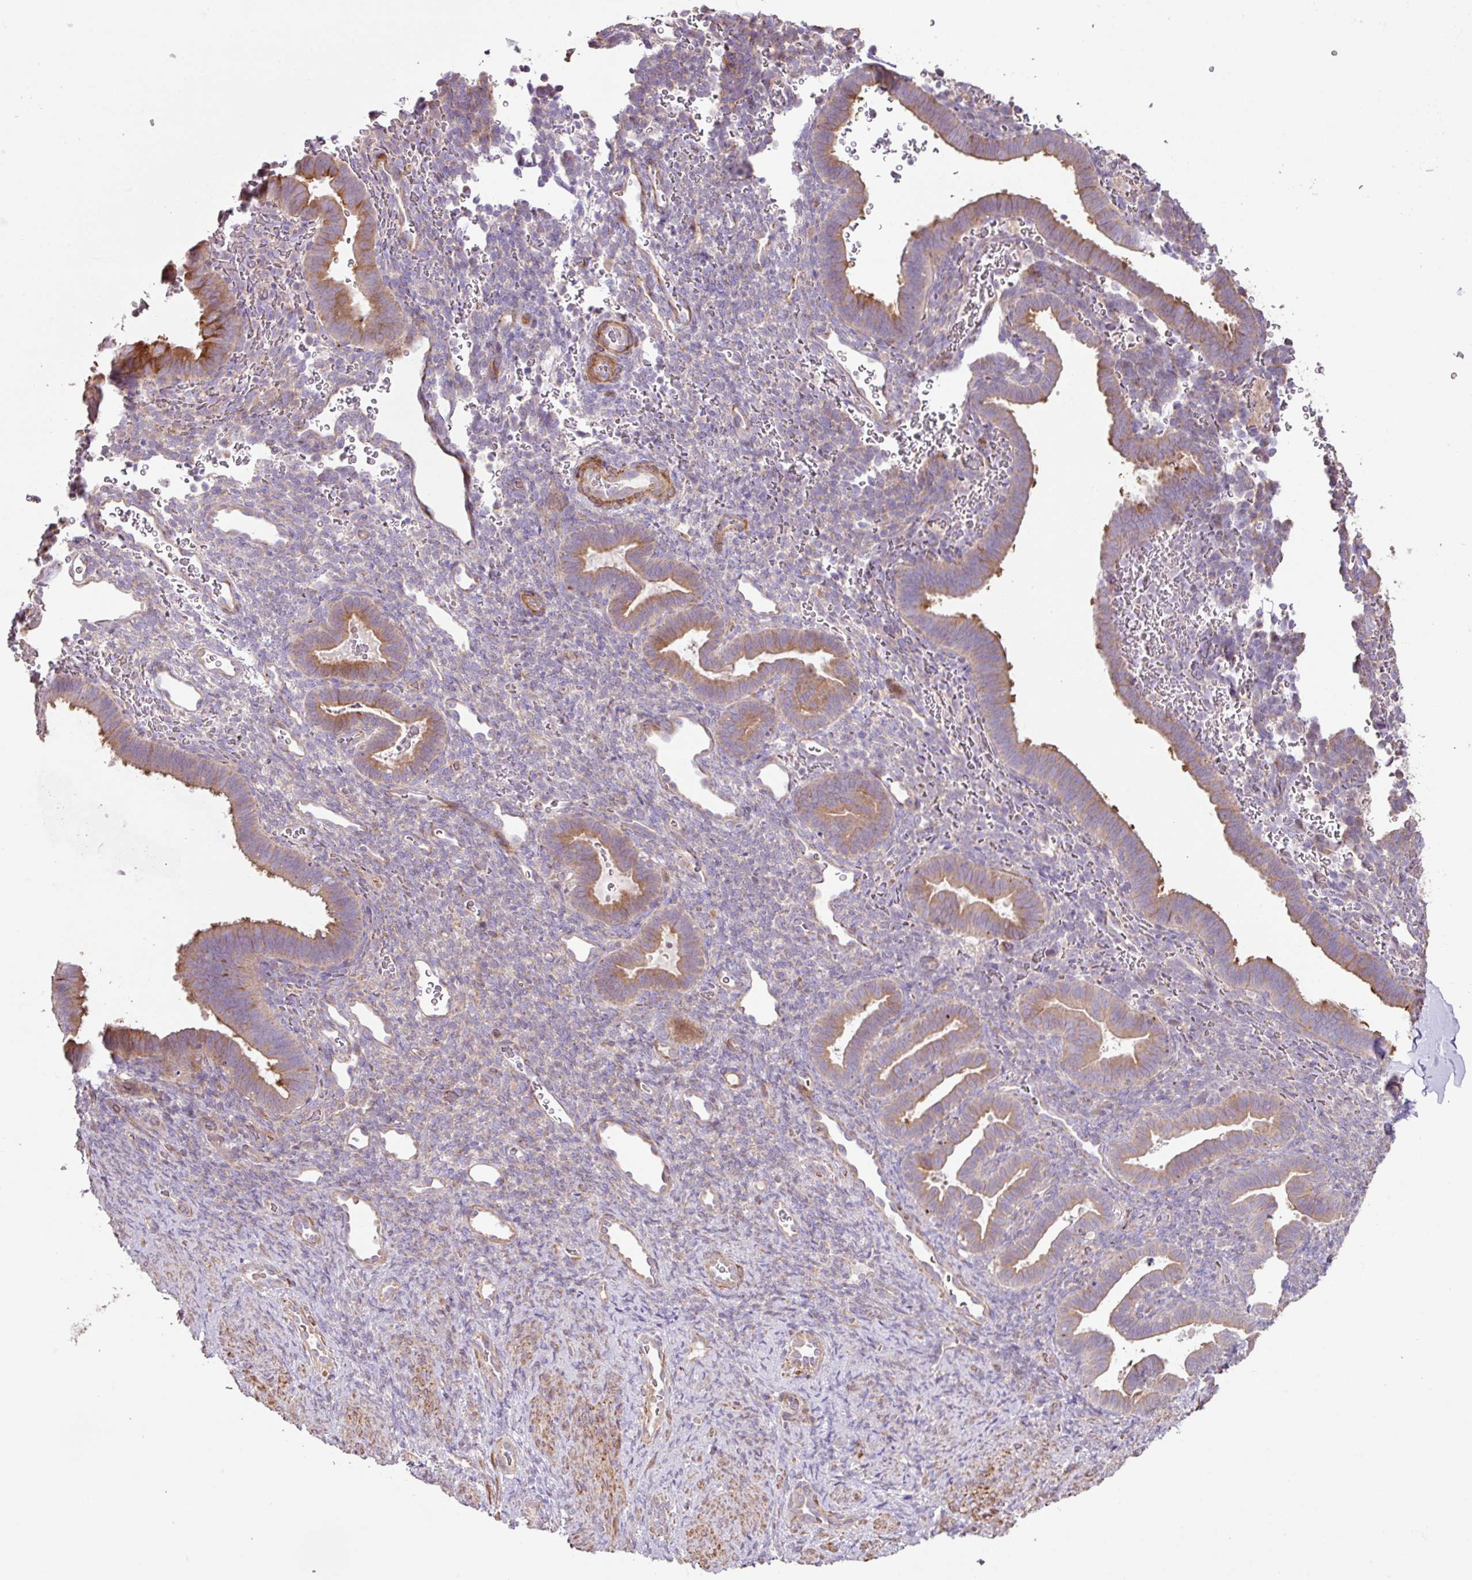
{"staining": {"intensity": "weak", "quantity": "25%-75%", "location": "cytoplasmic/membranous"}, "tissue": "endometrium", "cell_type": "Cells in endometrial stroma", "image_type": "normal", "snomed": [{"axis": "morphology", "description": "Normal tissue, NOS"}, {"axis": "topography", "description": "Endometrium"}], "caption": "A low amount of weak cytoplasmic/membranous expression is appreciated in about 25%-75% of cells in endometrial stroma in unremarkable endometrium. (Stains: DAB (3,3'-diaminobenzidine) in brown, nuclei in blue, Microscopy: brightfield microscopy at high magnification).", "gene": "MRRF", "patient": {"sex": "female", "age": 34}}